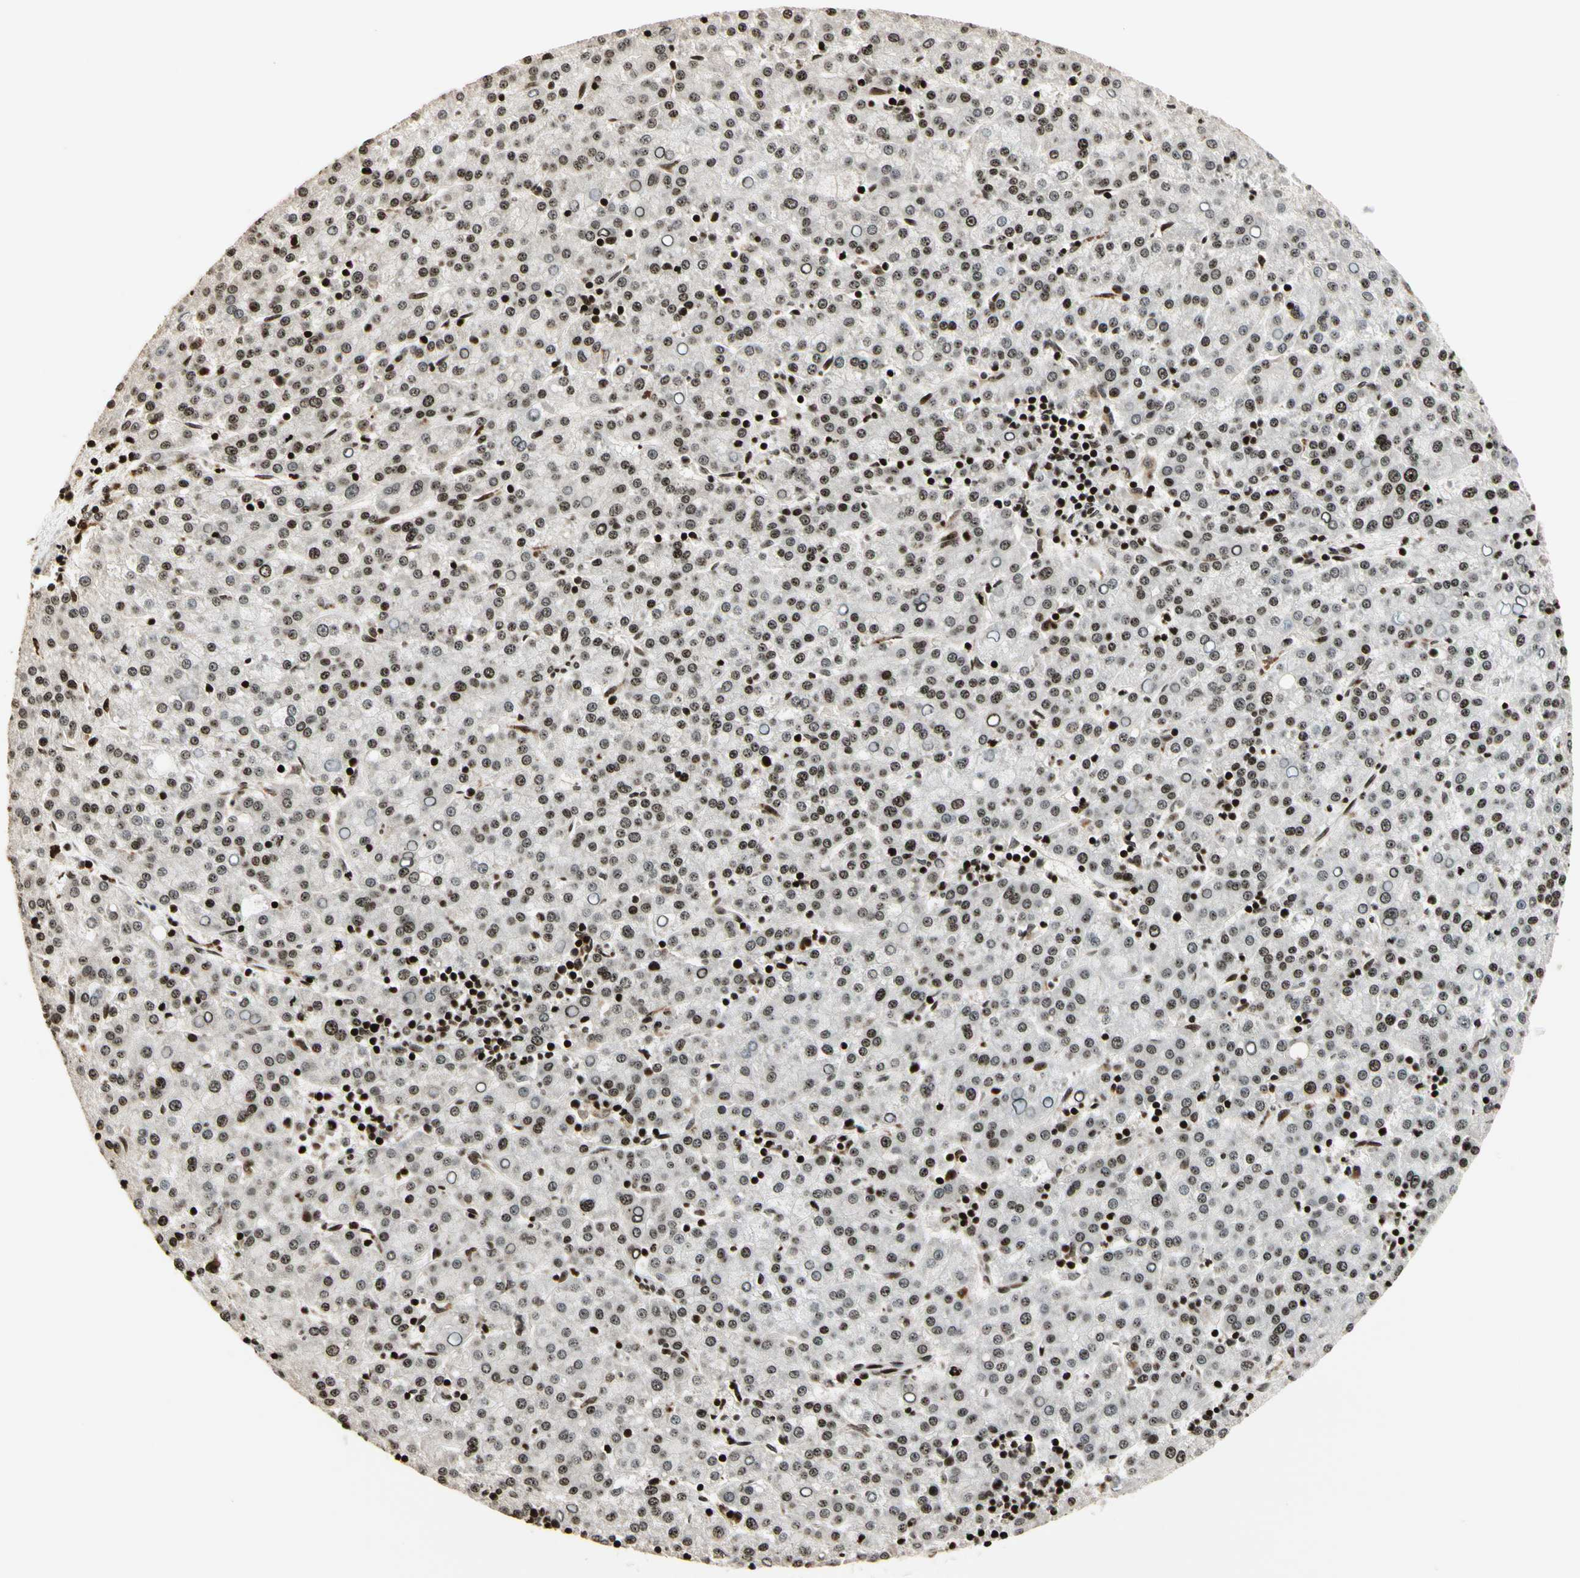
{"staining": {"intensity": "moderate", "quantity": ">75%", "location": "nuclear"}, "tissue": "liver cancer", "cell_type": "Tumor cells", "image_type": "cancer", "snomed": [{"axis": "morphology", "description": "Carcinoma, Hepatocellular, NOS"}, {"axis": "topography", "description": "Liver"}], "caption": "Immunohistochemistry photomicrograph of liver cancer (hepatocellular carcinoma) stained for a protein (brown), which exhibits medium levels of moderate nuclear staining in approximately >75% of tumor cells.", "gene": "TSHZ3", "patient": {"sex": "female", "age": 58}}